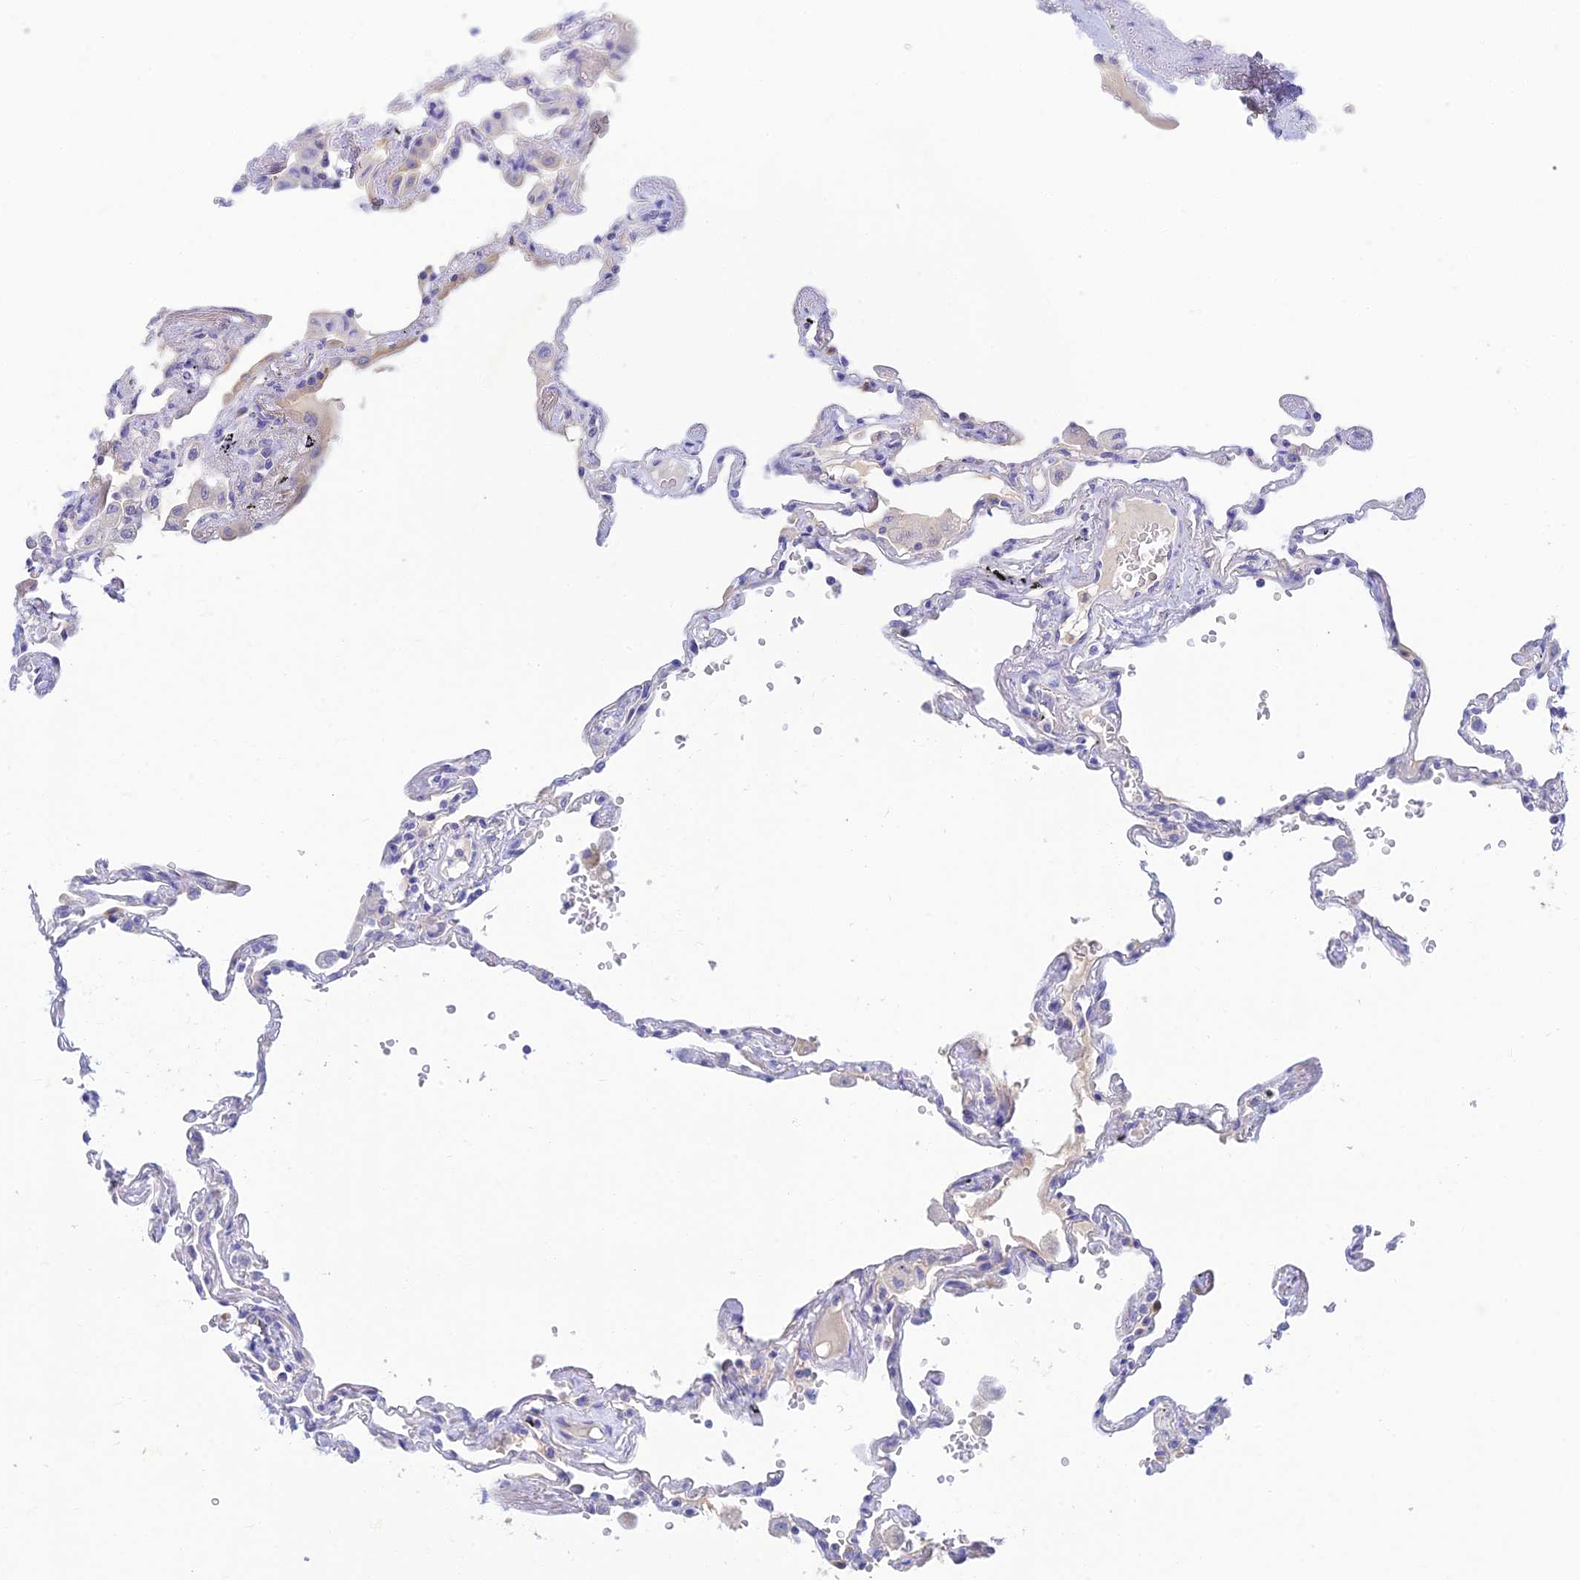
{"staining": {"intensity": "negative", "quantity": "none", "location": "none"}, "tissue": "lung", "cell_type": "Alveolar cells", "image_type": "normal", "snomed": [{"axis": "morphology", "description": "Normal tissue, NOS"}, {"axis": "topography", "description": "Lung"}], "caption": "Normal lung was stained to show a protein in brown. There is no significant positivity in alveolar cells. (Brightfield microscopy of DAB immunohistochemistry at high magnification).", "gene": "INTS13", "patient": {"sex": "female", "age": 67}}